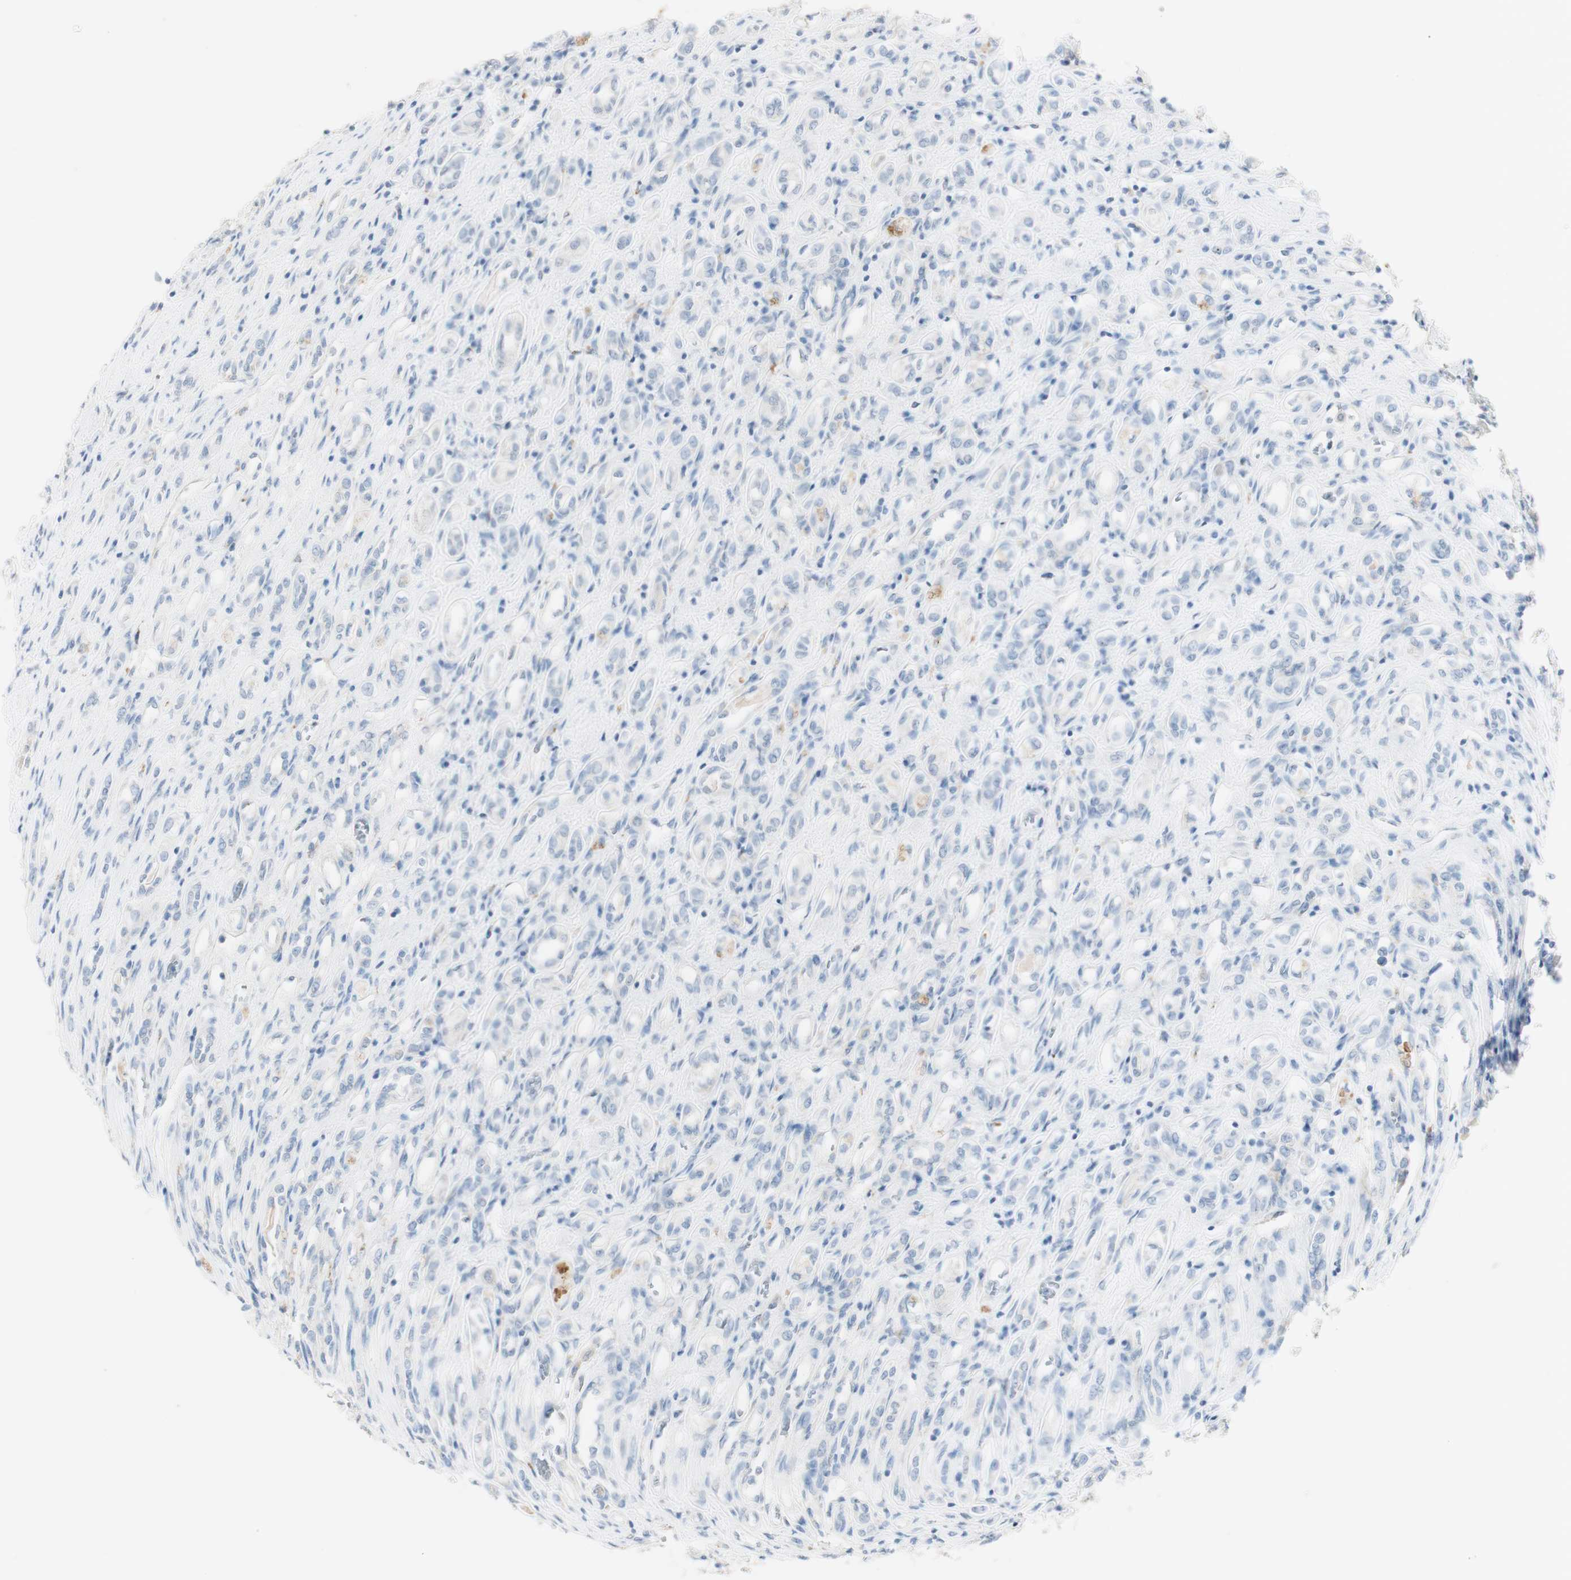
{"staining": {"intensity": "negative", "quantity": "none", "location": "none"}, "tissue": "renal cancer", "cell_type": "Tumor cells", "image_type": "cancer", "snomed": [{"axis": "morphology", "description": "Adenocarcinoma, NOS"}, {"axis": "topography", "description": "Kidney"}], "caption": "The image reveals no significant expression in tumor cells of renal cancer. (Immunohistochemistry (ihc), brightfield microscopy, high magnification).", "gene": "ART3", "patient": {"sex": "female", "age": 70}}